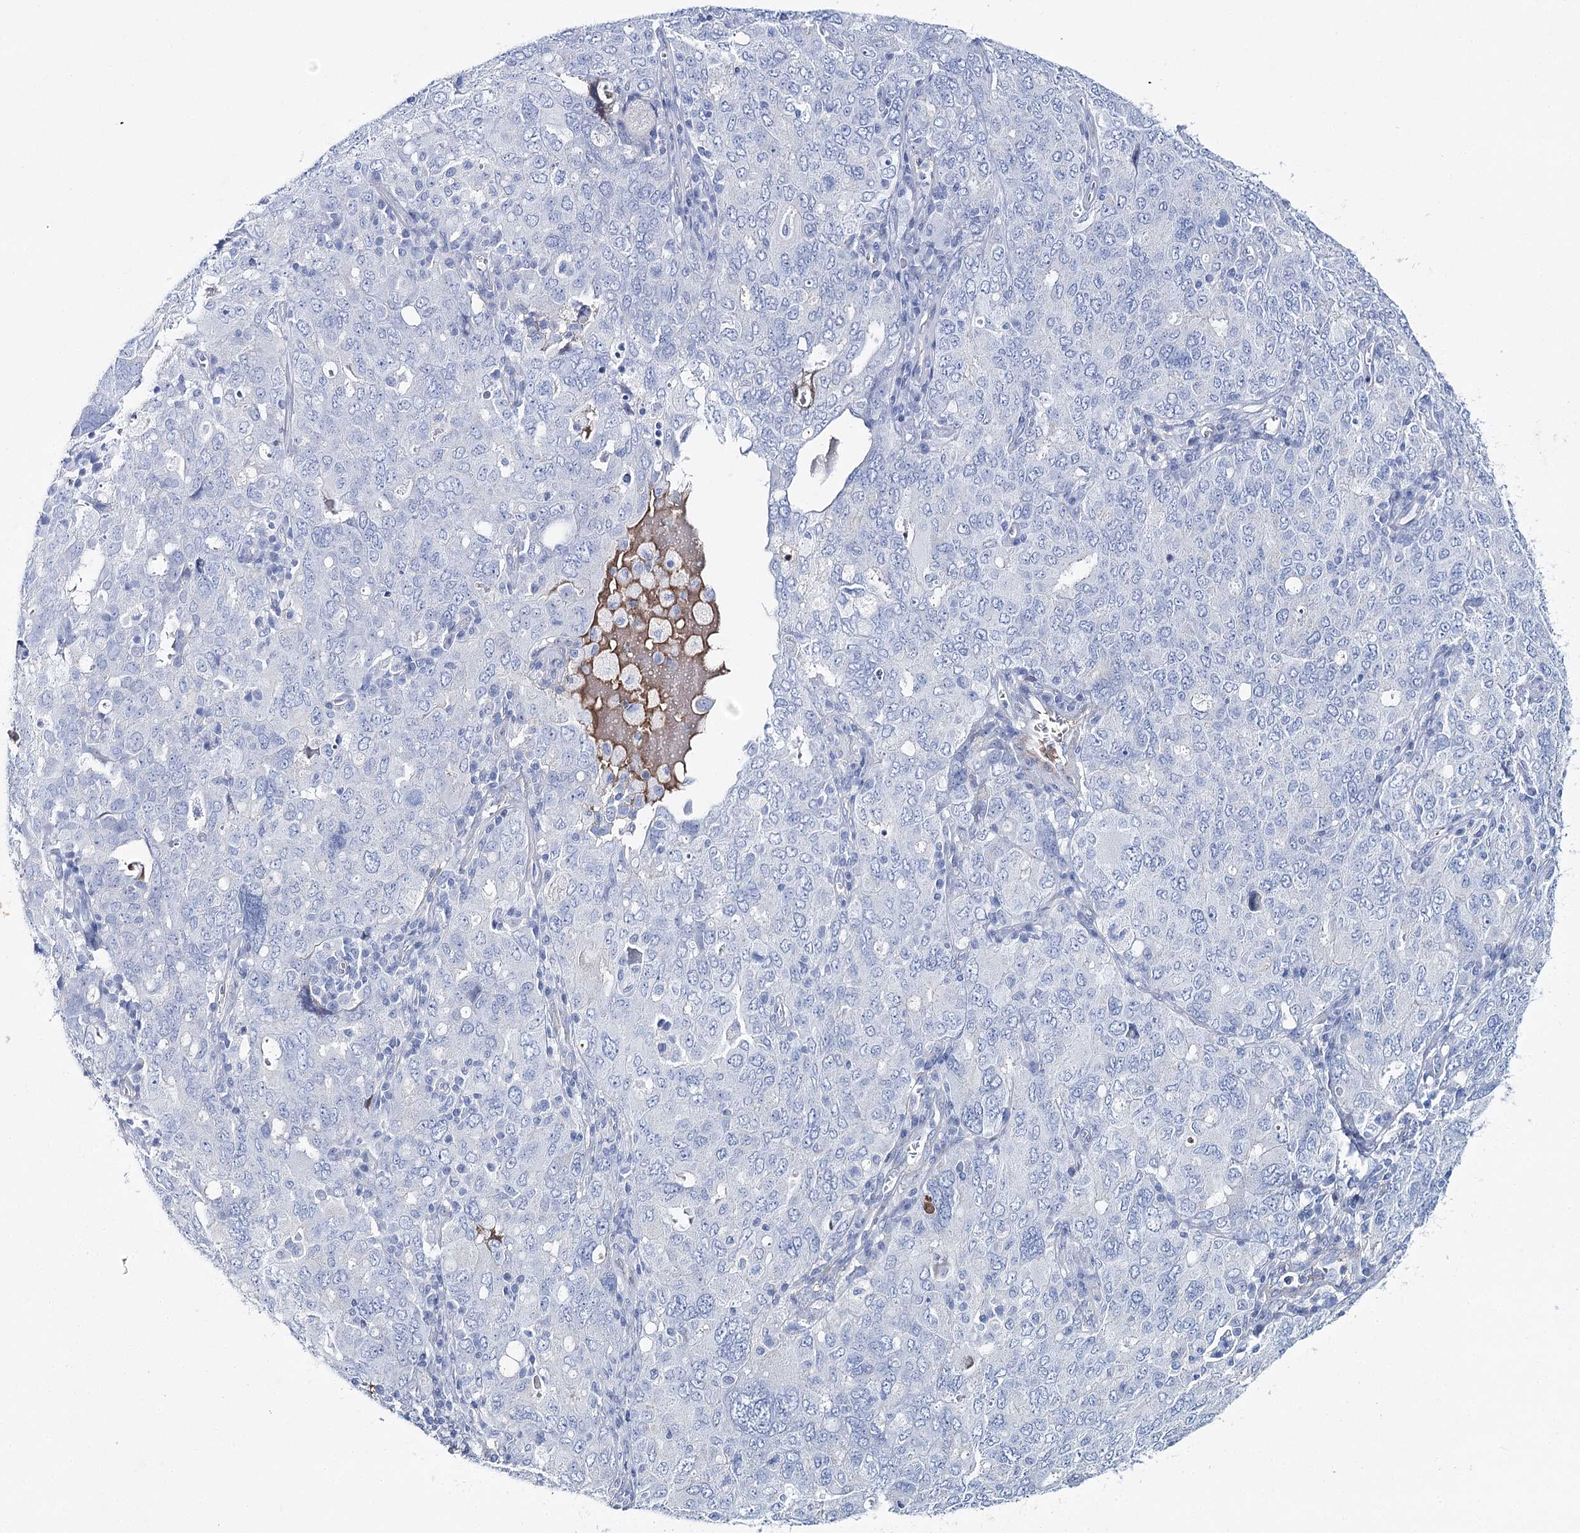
{"staining": {"intensity": "negative", "quantity": "none", "location": "none"}, "tissue": "ovarian cancer", "cell_type": "Tumor cells", "image_type": "cancer", "snomed": [{"axis": "morphology", "description": "Carcinoma, endometroid"}, {"axis": "topography", "description": "Ovary"}], "caption": "Ovarian cancer was stained to show a protein in brown. There is no significant expression in tumor cells.", "gene": "ANKRD23", "patient": {"sex": "female", "age": 62}}